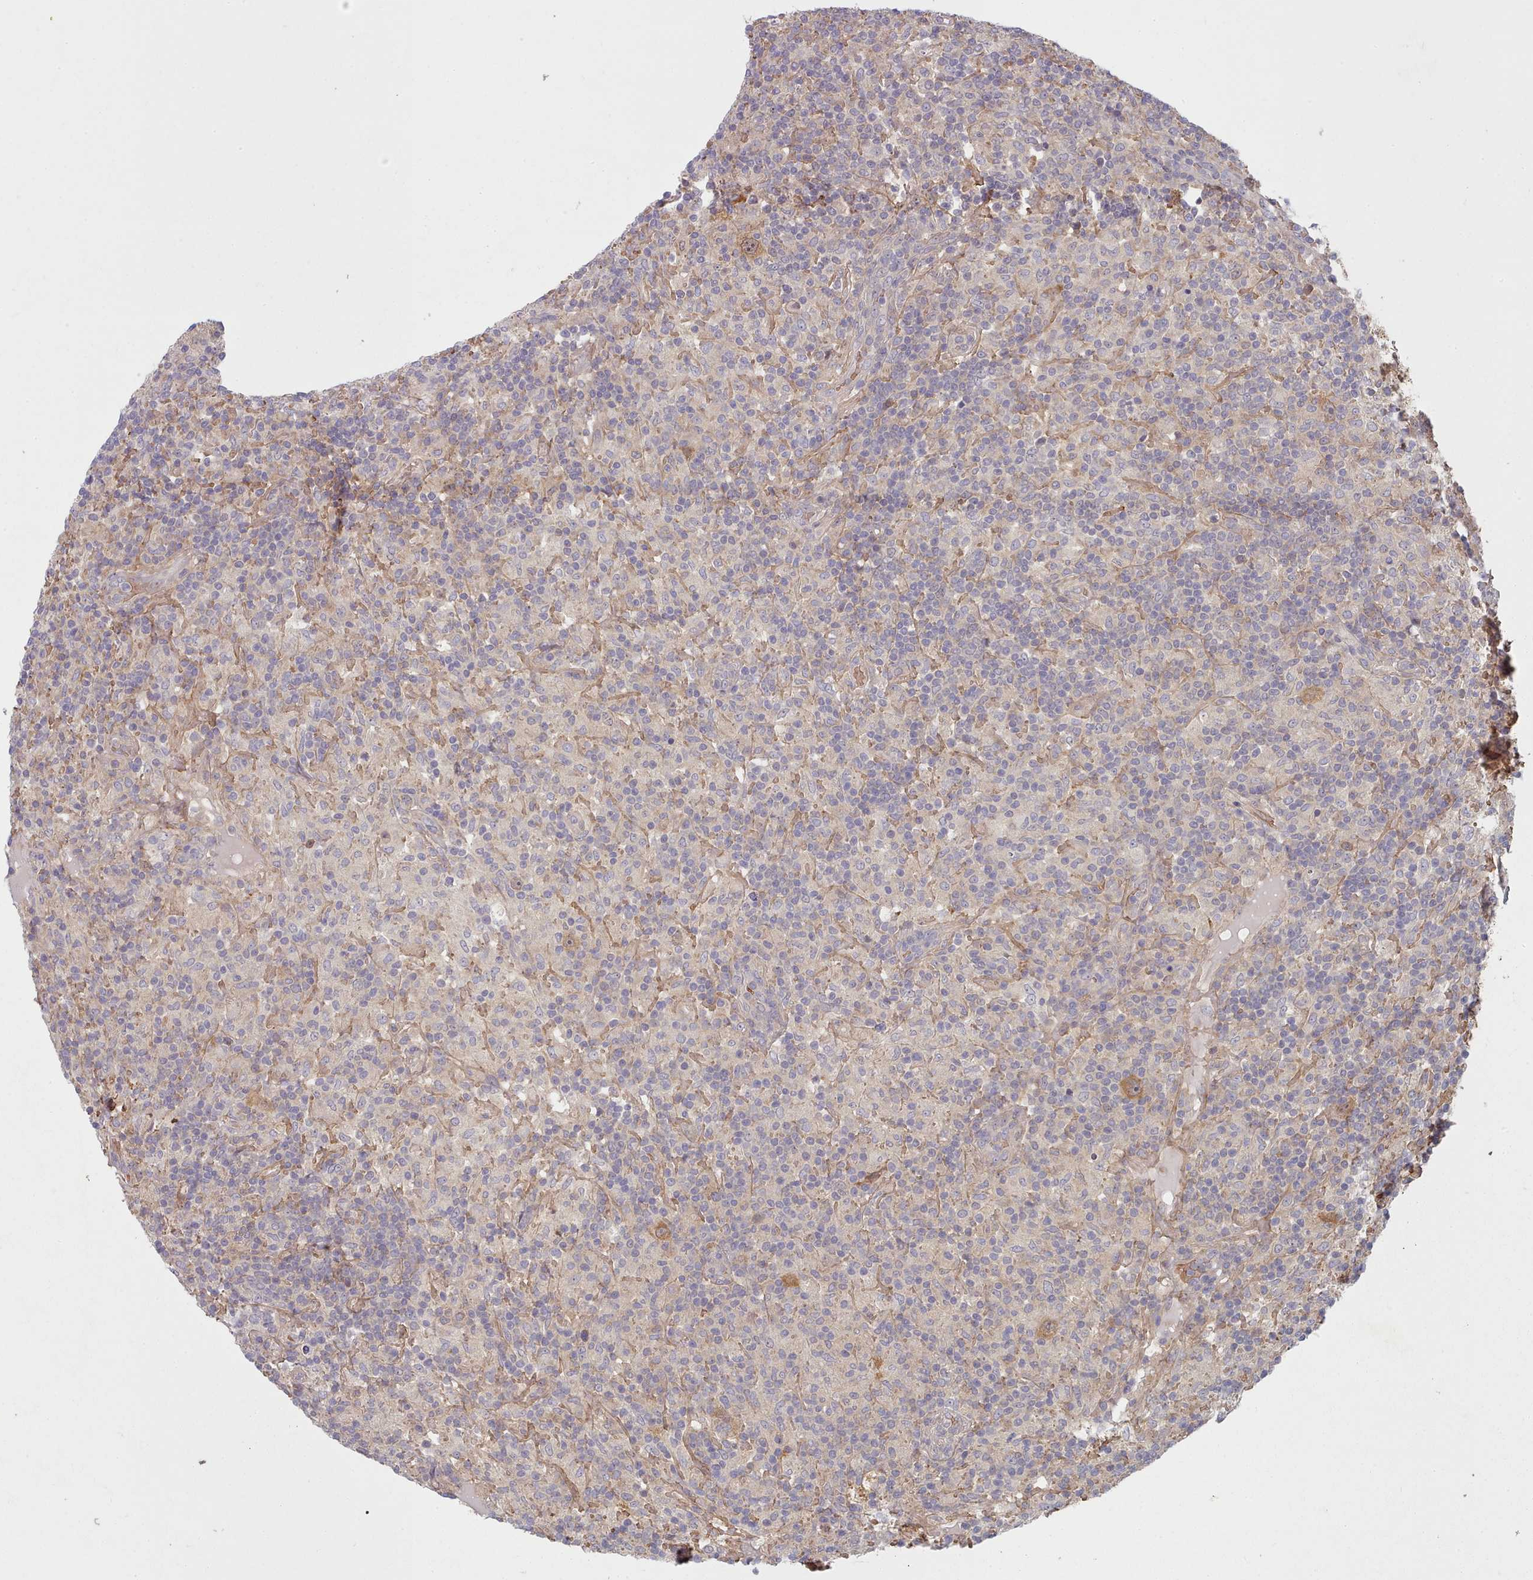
{"staining": {"intensity": "moderate", "quantity": ">75%", "location": "cytoplasmic/membranous,nuclear"}, "tissue": "lymphoma", "cell_type": "Tumor cells", "image_type": "cancer", "snomed": [{"axis": "morphology", "description": "Hodgkin's disease, NOS"}, {"axis": "topography", "description": "Lymph node"}], "caption": "The immunohistochemical stain shows moderate cytoplasmic/membranous and nuclear staining in tumor cells of Hodgkin's disease tissue.", "gene": "CLNS1A", "patient": {"sex": "male", "age": 70}}